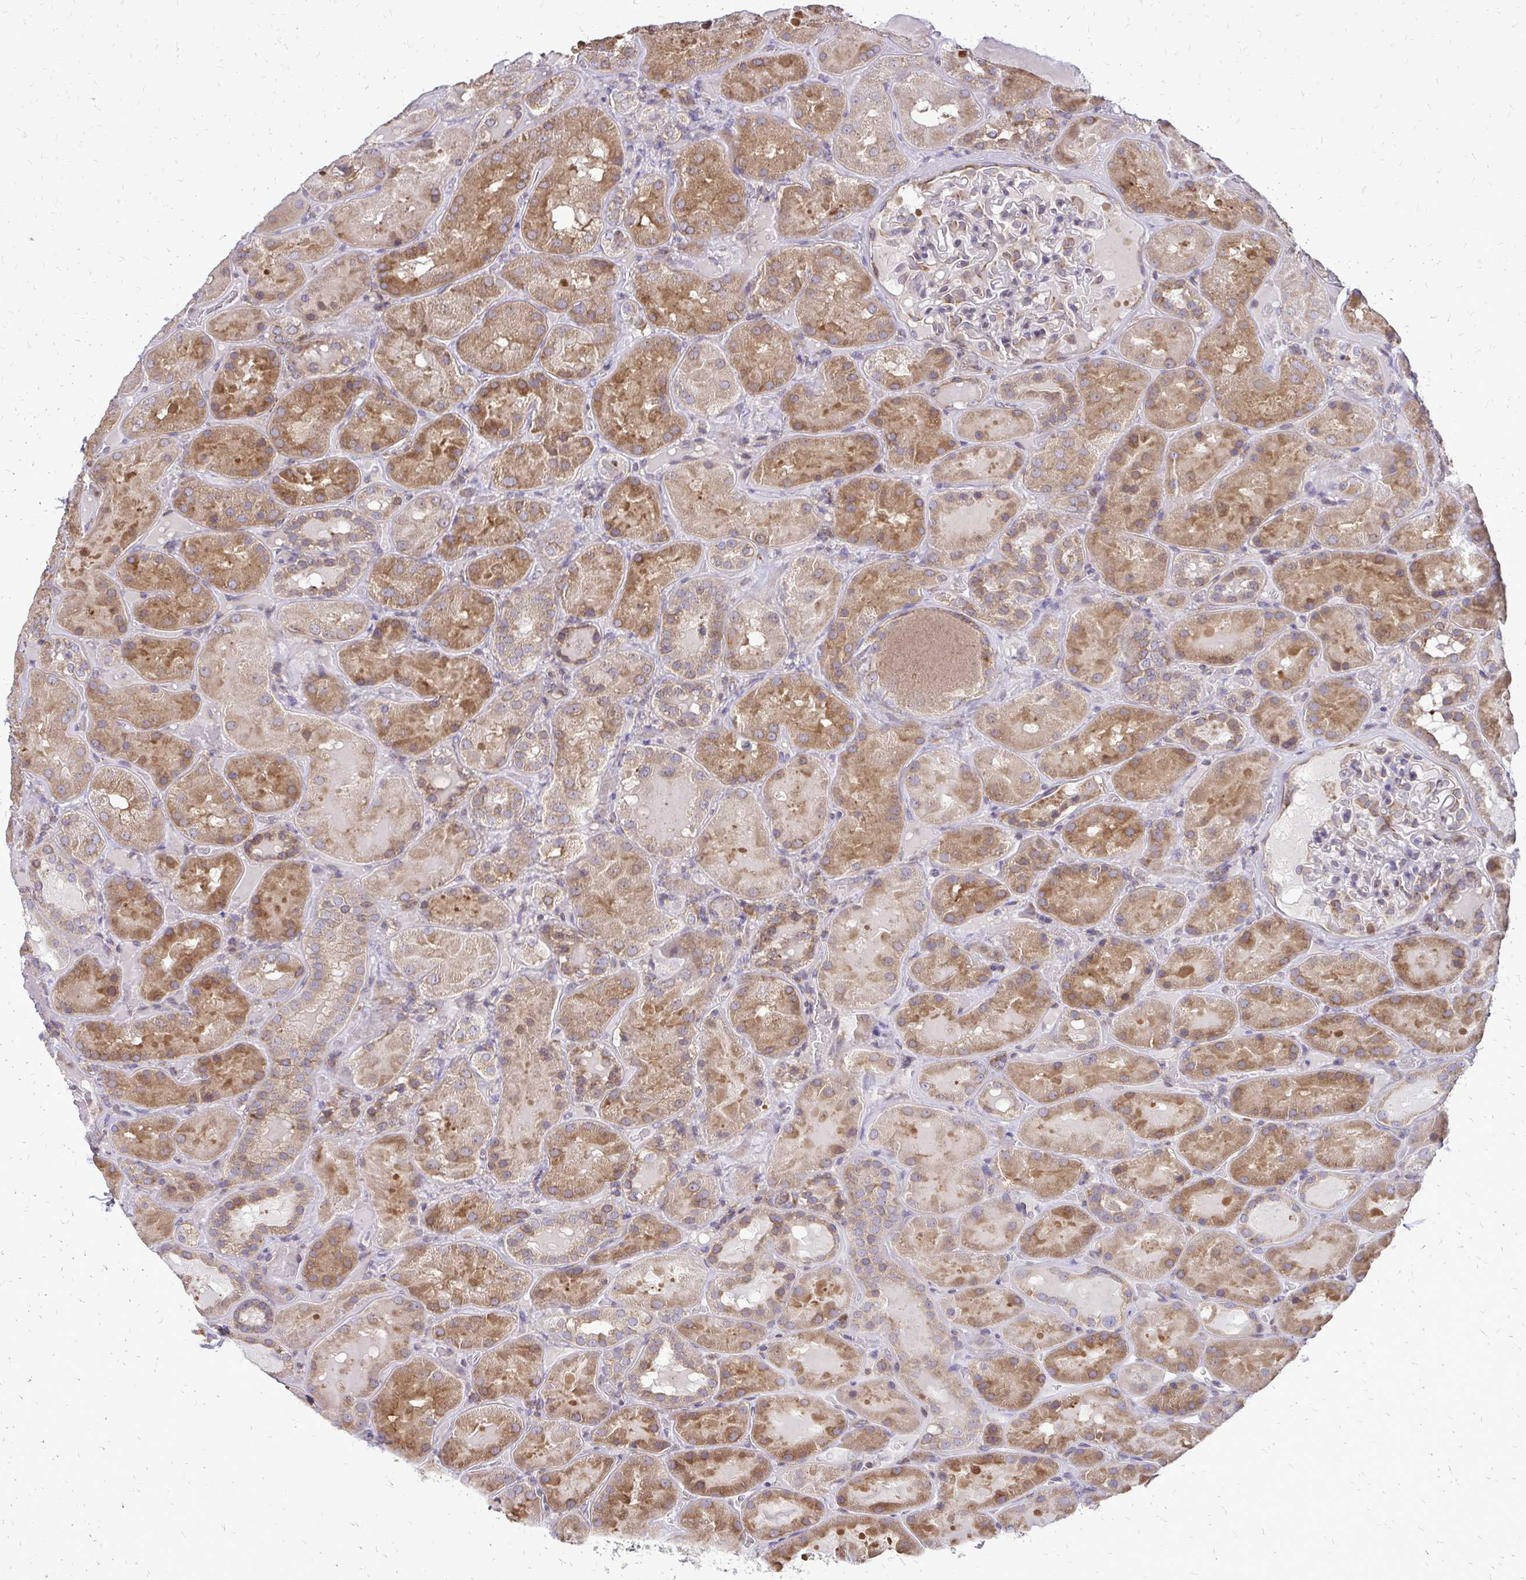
{"staining": {"intensity": "moderate", "quantity": "<25%", "location": "cytoplasmic/membranous"}, "tissue": "kidney", "cell_type": "Cells in glomeruli", "image_type": "normal", "snomed": [{"axis": "morphology", "description": "Normal tissue, NOS"}, {"axis": "topography", "description": "Kidney"}], "caption": "Benign kidney exhibits moderate cytoplasmic/membranous staining in approximately <25% of cells in glomeruli (DAB (3,3'-diaminobenzidine) IHC, brown staining for protein, blue staining for nuclei)..", "gene": "RPS3", "patient": {"sex": "male", "age": 73}}